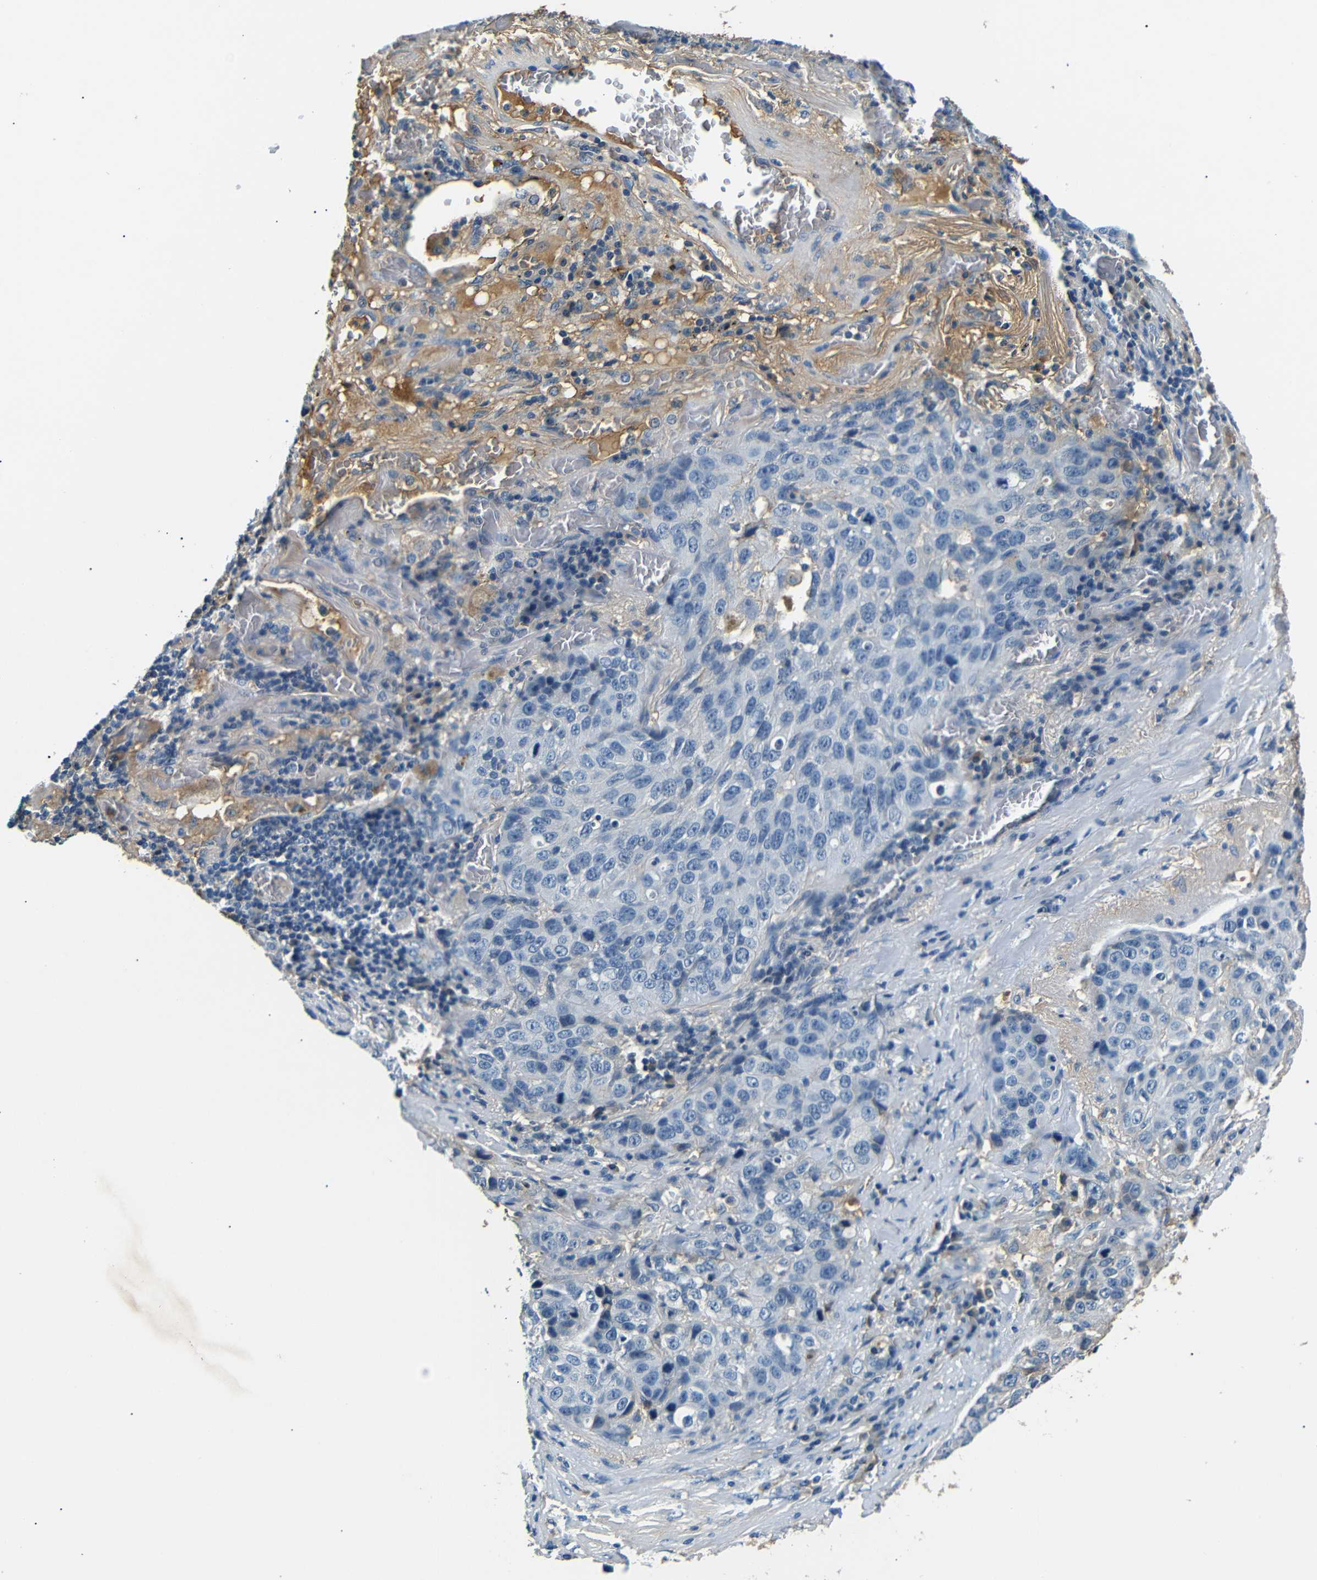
{"staining": {"intensity": "negative", "quantity": "none", "location": "none"}, "tissue": "lung cancer", "cell_type": "Tumor cells", "image_type": "cancer", "snomed": [{"axis": "morphology", "description": "Squamous cell carcinoma, NOS"}, {"axis": "topography", "description": "Lung"}], "caption": "This is a photomicrograph of immunohistochemistry (IHC) staining of lung cancer (squamous cell carcinoma), which shows no positivity in tumor cells.", "gene": "LHCGR", "patient": {"sex": "male", "age": 57}}